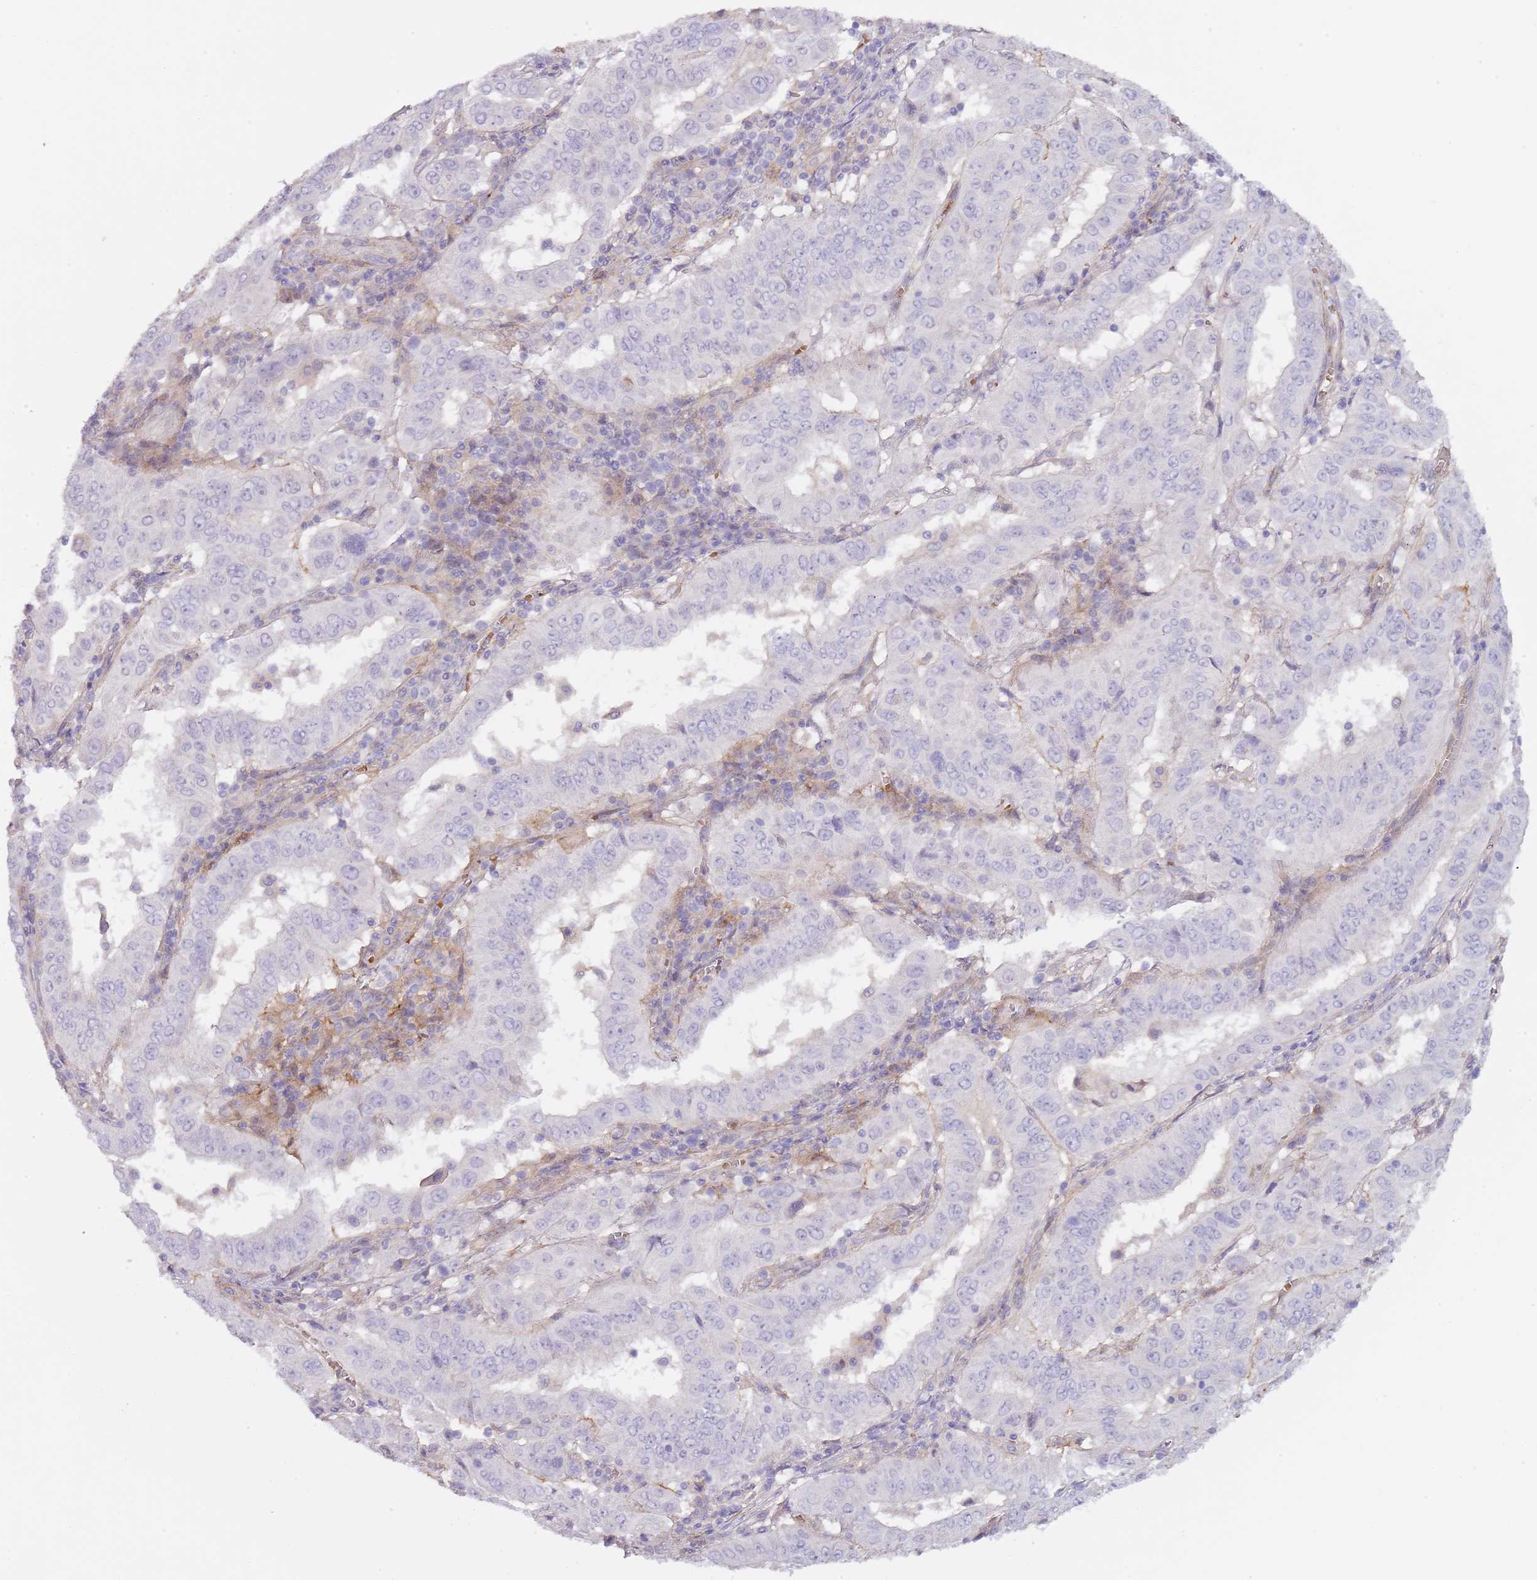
{"staining": {"intensity": "negative", "quantity": "none", "location": "none"}, "tissue": "pancreatic cancer", "cell_type": "Tumor cells", "image_type": "cancer", "snomed": [{"axis": "morphology", "description": "Adenocarcinoma, NOS"}, {"axis": "topography", "description": "Pancreas"}], "caption": "Immunohistochemistry photomicrograph of neoplastic tissue: human pancreatic cancer (adenocarcinoma) stained with DAB exhibits no significant protein positivity in tumor cells. (DAB (3,3'-diaminobenzidine) immunohistochemistry (IHC) with hematoxylin counter stain).", "gene": "TINAGL1", "patient": {"sex": "male", "age": 63}}